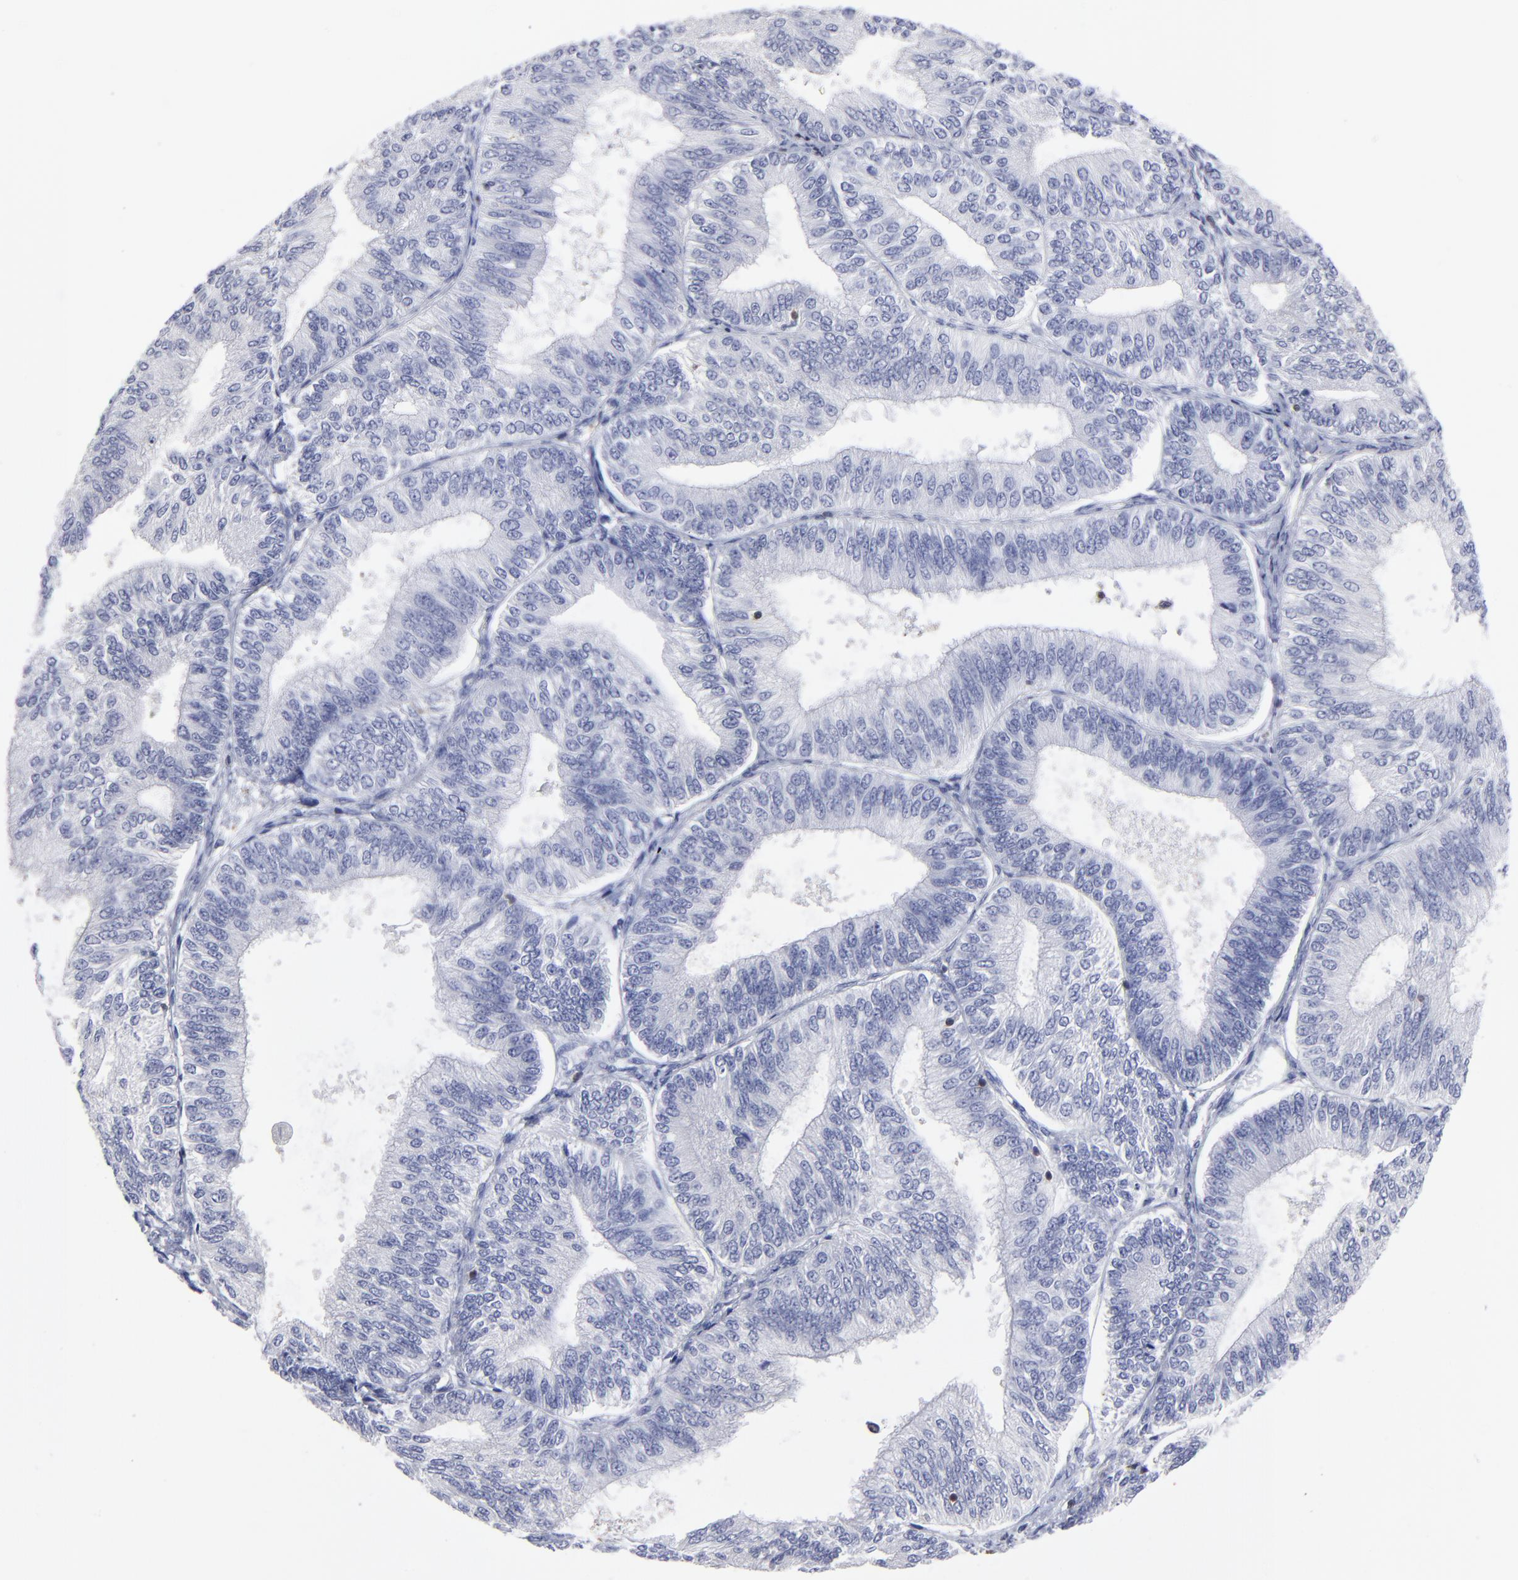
{"staining": {"intensity": "negative", "quantity": "none", "location": "none"}, "tissue": "endometrial cancer", "cell_type": "Tumor cells", "image_type": "cancer", "snomed": [{"axis": "morphology", "description": "Adenocarcinoma, NOS"}, {"axis": "topography", "description": "Endometrium"}], "caption": "High power microscopy histopathology image of an immunohistochemistry photomicrograph of endometrial adenocarcinoma, revealing no significant staining in tumor cells.", "gene": "TBXT", "patient": {"sex": "female", "age": 55}}